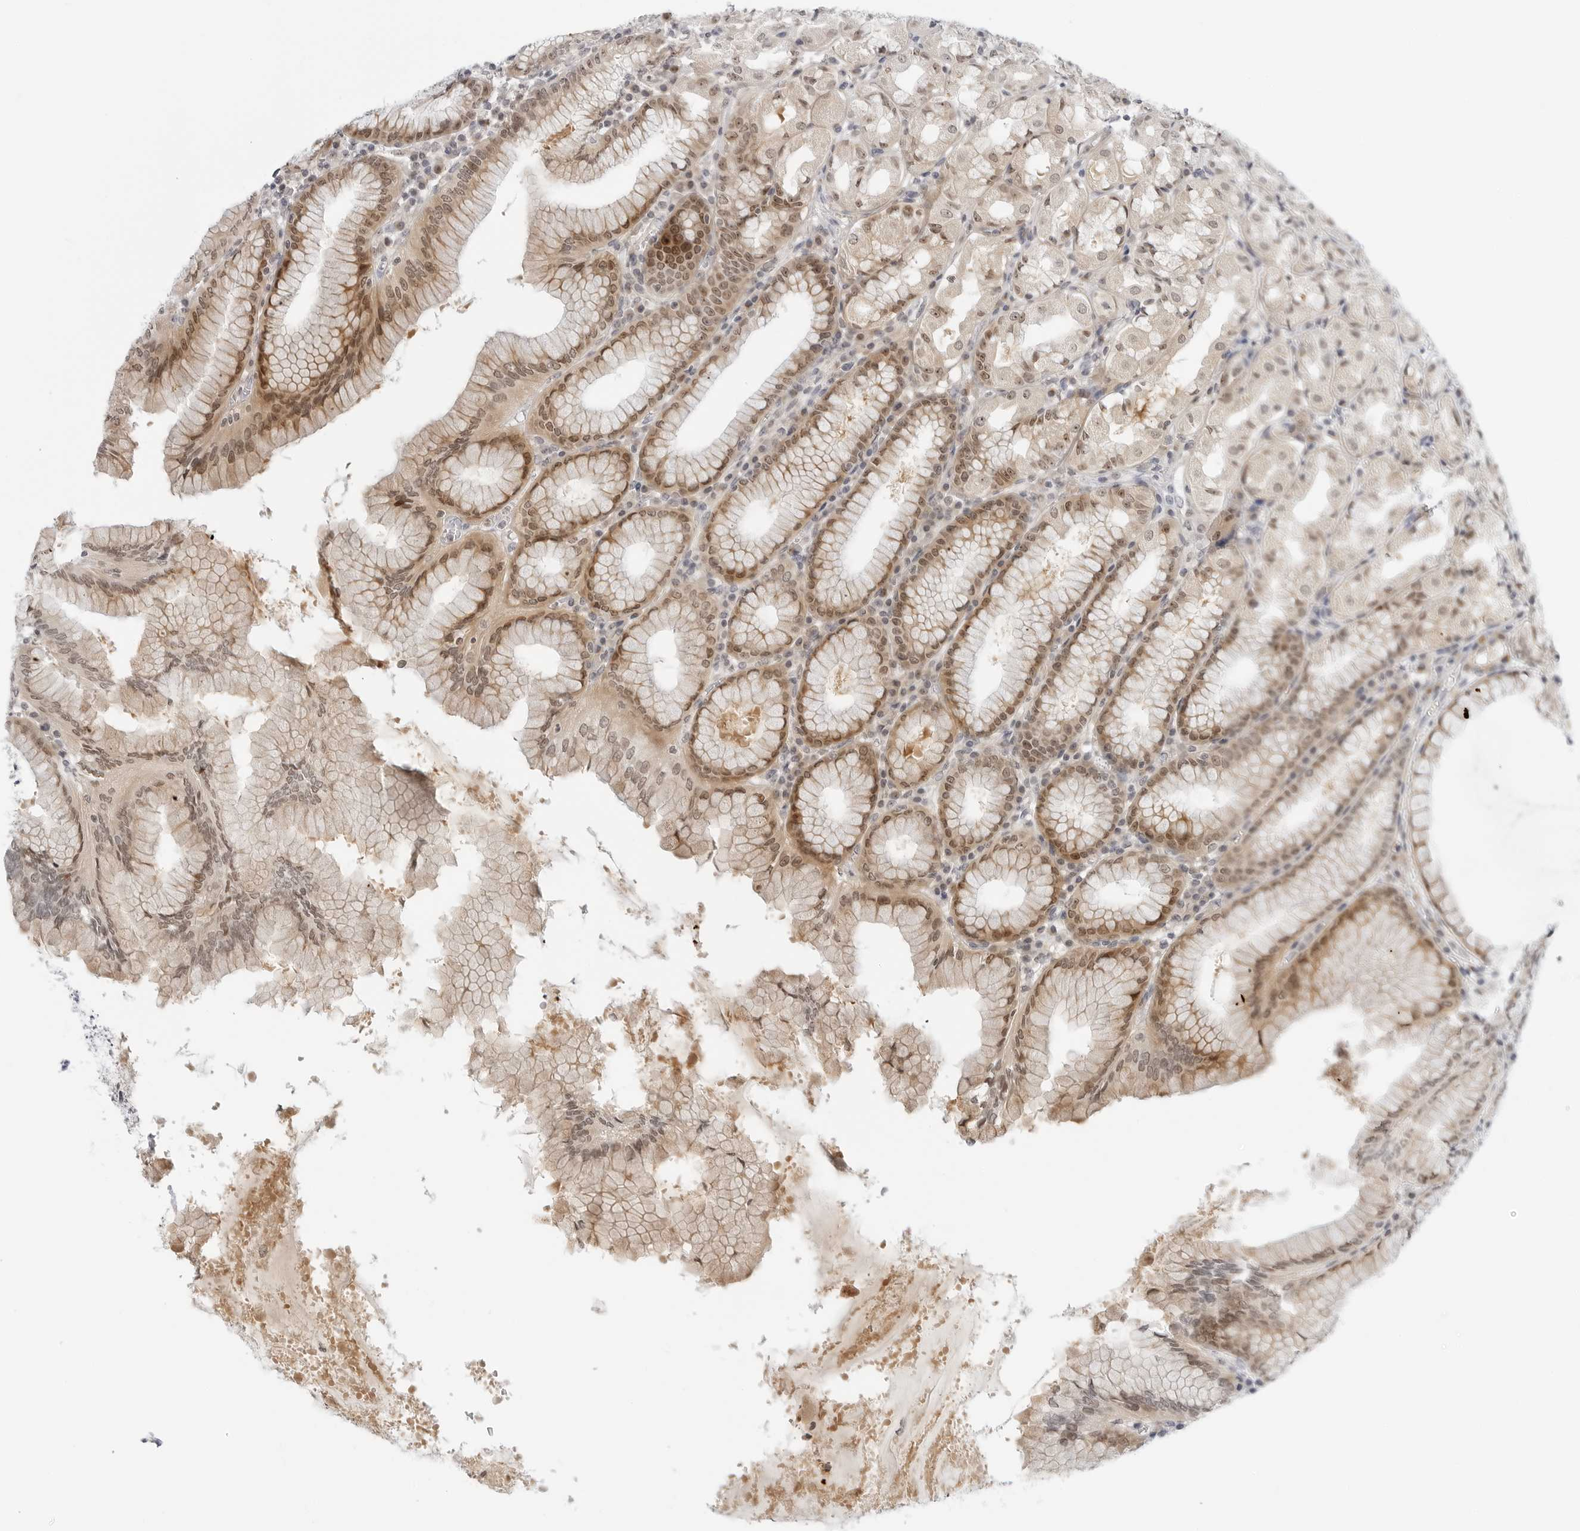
{"staining": {"intensity": "moderate", "quantity": "25%-75%", "location": "cytoplasmic/membranous,nuclear"}, "tissue": "stomach", "cell_type": "Glandular cells", "image_type": "normal", "snomed": [{"axis": "morphology", "description": "Normal tissue, NOS"}, {"axis": "topography", "description": "Stomach"}, {"axis": "topography", "description": "Stomach, lower"}], "caption": "Protein expression by IHC shows moderate cytoplasmic/membranous,nuclear staining in about 25%-75% of glandular cells in benign stomach. Using DAB (3,3'-diaminobenzidine) (brown) and hematoxylin (blue) stains, captured at high magnification using brightfield microscopy.", "gene": "MAP2K5", "patient": {"sex": "female", "age": 56}}